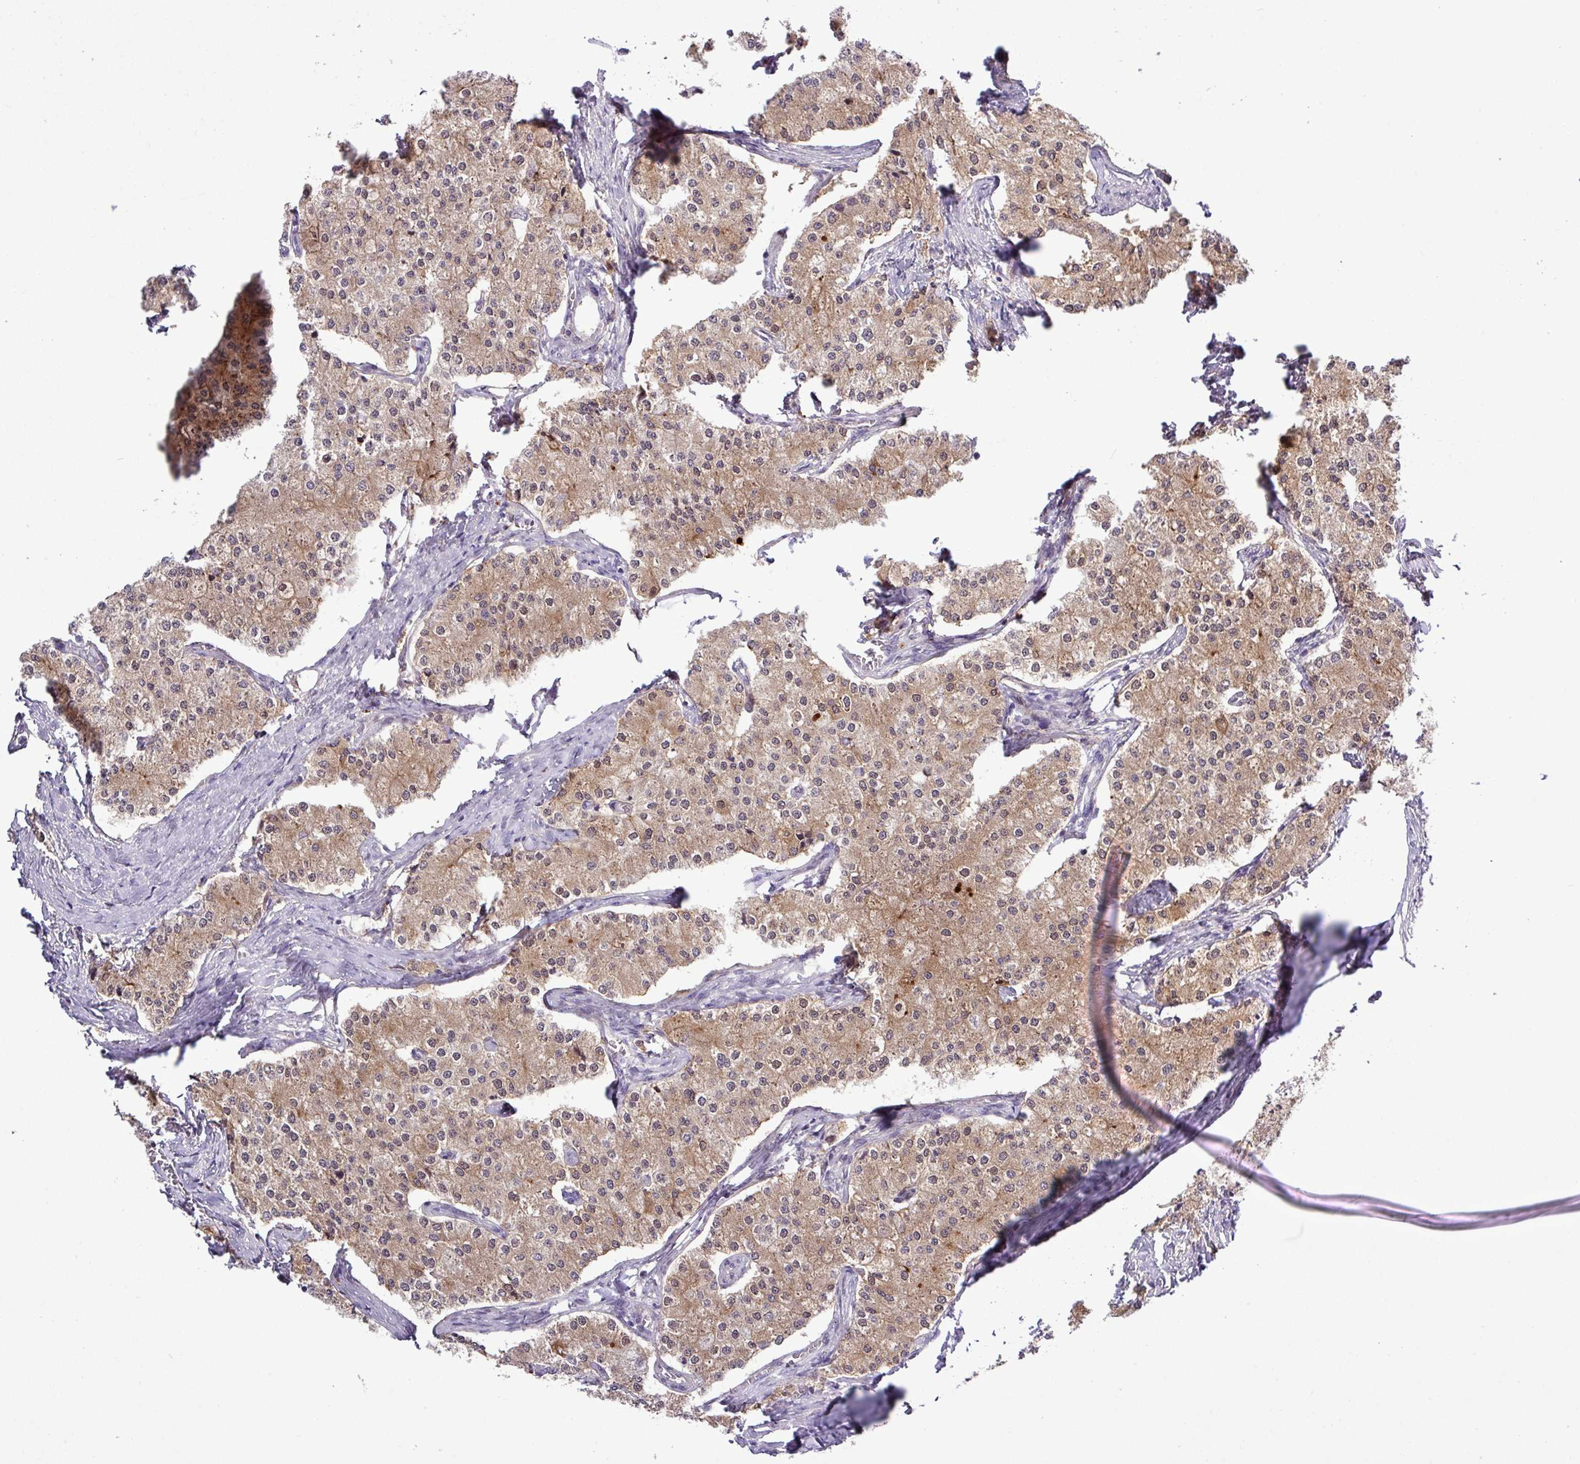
{"staining": {"intensity": "weak", "quantity": ">75%", "location": "cytoplasmic/membranous,nuclear"}, "tissue": "carcinoid", "cell_type": "Tumor cells", "image_type": "cancer", "snomed": [{"axis": "morphology", "description": "Carcinoid, malignant, NOS"}, {"axis": "topography", "description": "Colon"}], "caption": "Immunohistochemical staining of carcinoid (malignant) exhibits weak cytoplasmic/membranous and nuclear protein staining in about >75% of tumor cells.", "gene": "CARHSP1", "patient": {"sex": "female", "age": 52}}